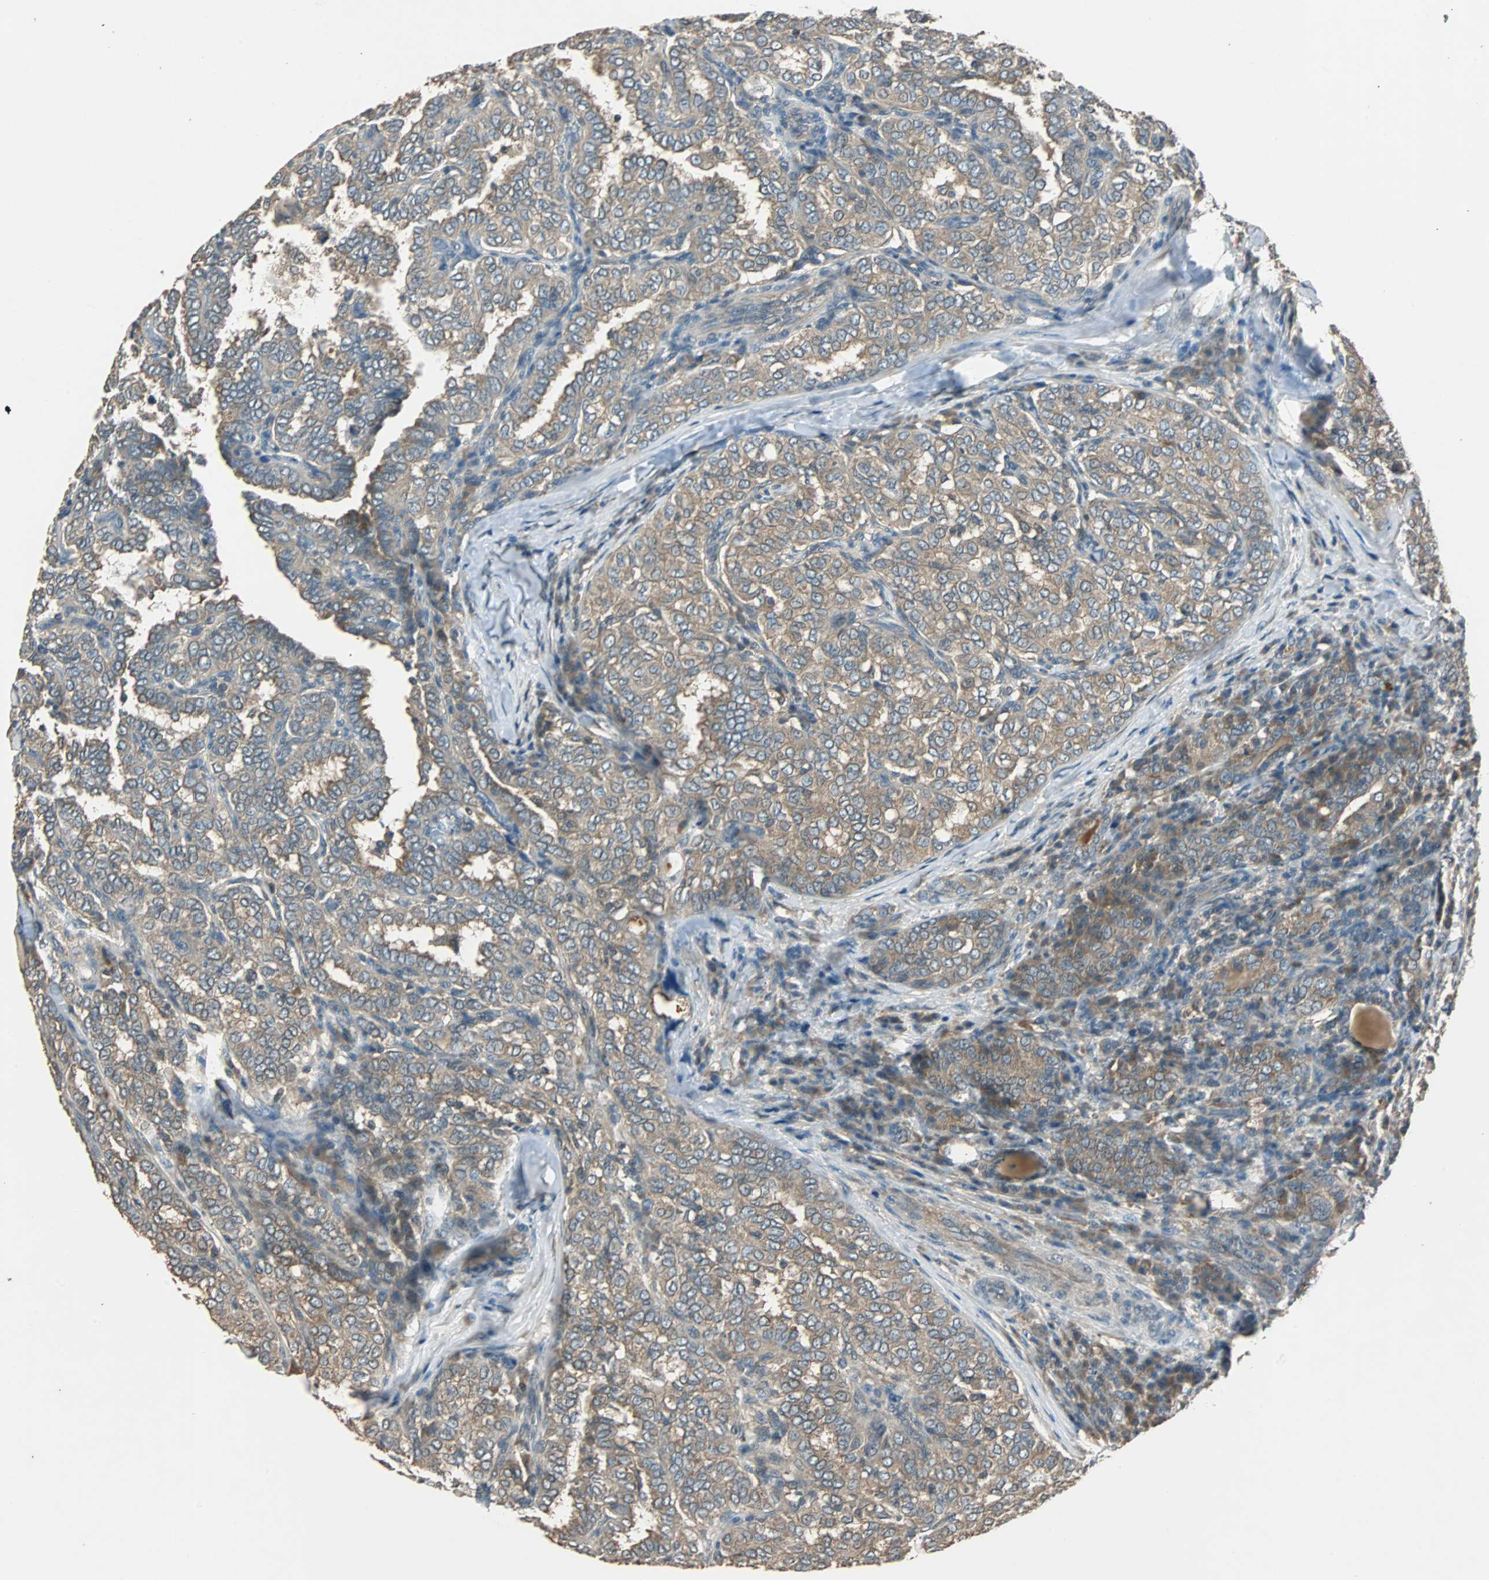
{"staining": {"intensity": "moderate", "quantity": ">75%", "location": "cytoplasmic/membranous"}, "tissue": "thyroid cancer", "cell_type": "Tumor cells", "image_type": "cancer", "snomed": [{"axis": "morphology", "description": "Papillary adenocarcinoma, NOS"}, {"axis": "topography", "description": "Thyroid gland"}], "caption": "DAB (3,3'-diaminobenzidine) immunohistochemical staining of papillary adenocarcinoma (thyroid) reveals moderate cytoplasmic/membranous protein staining in about >75% of tumor cells.", "gene": "ABHD2", "patient": {"sex": "female", "age": 30}}